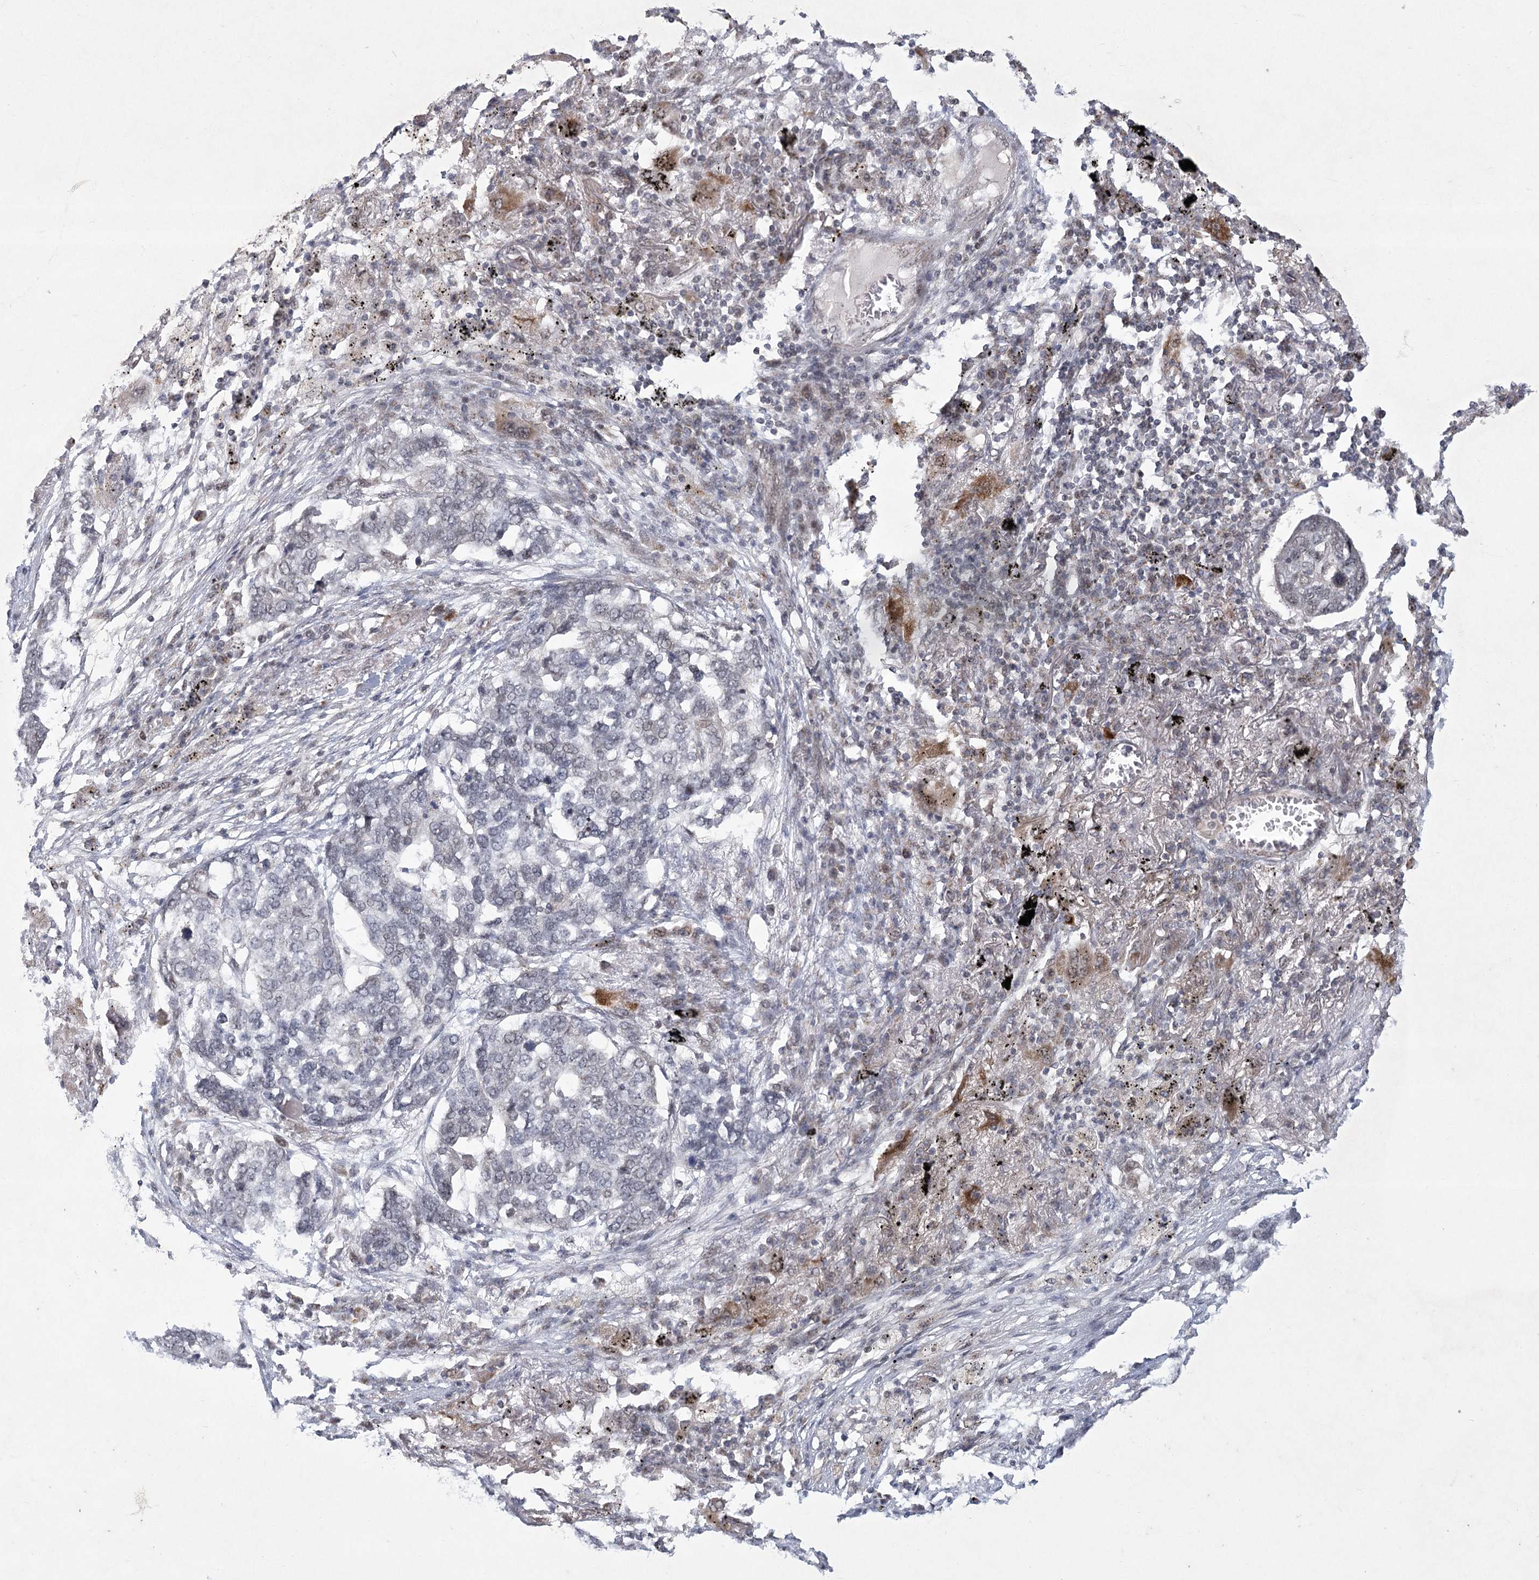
{"staining": {"intensity": "weak", "quantity": "<25%", "location": "nuclear"}, "tissue": "lung cancer", "cell_type": "Tumor cells", "image_type": "cancer", "snomed": [{"axis": "morphology", "description": "Squamous cell carcinoma, NOS"}, {"axis": "topography", "description": "Lung"}], "caption": "Protein analysis of lung cancer (squamous cell carcinoma) demonstrates no significant positivity in tumor cells. The staining is performed using DAB brown chromogen with nuclei counter-stained in using hematoxylin.", "gene": "CIB4", "patient": {"sex": "female", "age": 63}}